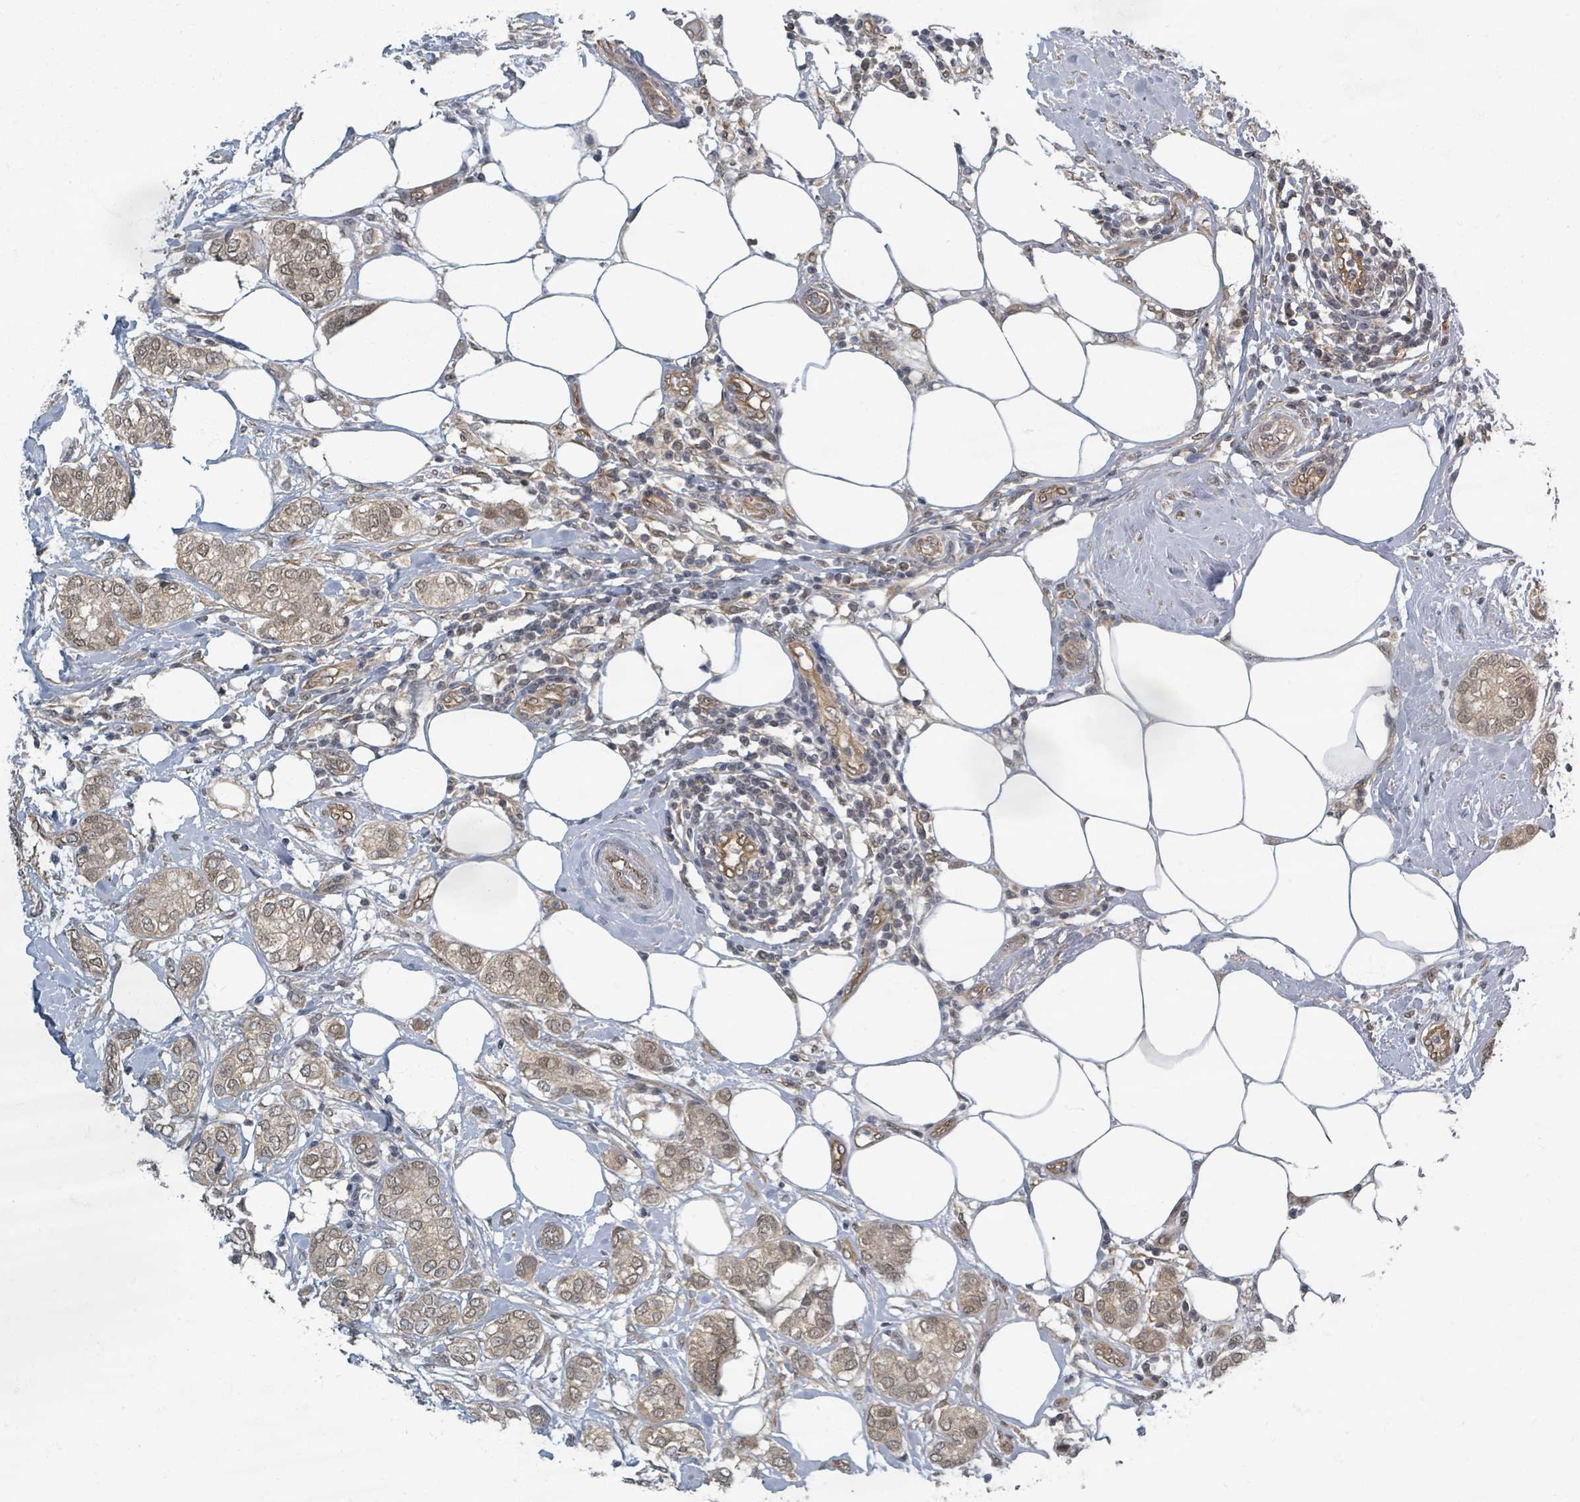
{"staining": {"intensity": "moderate", "quantity": ">75%", "location": "cytoplasmic/membranous,nuclear"}, "tissue": "breast cancer", "cell_type": "Tumor cells", "image_type": "cancer", "snomed": [{"axis": "morphology", "description": "Duct carcinoma"}, {"axis": "topography", "description": "Breast"}], "caption": "There is medium levels of moderate cytoplasmic/membranous and nuclear expression in tumor cells of infiltrating ductal carcinoma (breast), as demonstrated by immunohistochemical staining (brown color).", "gene": "INTS15", "patient": {"sex": "female", "age": 73}}